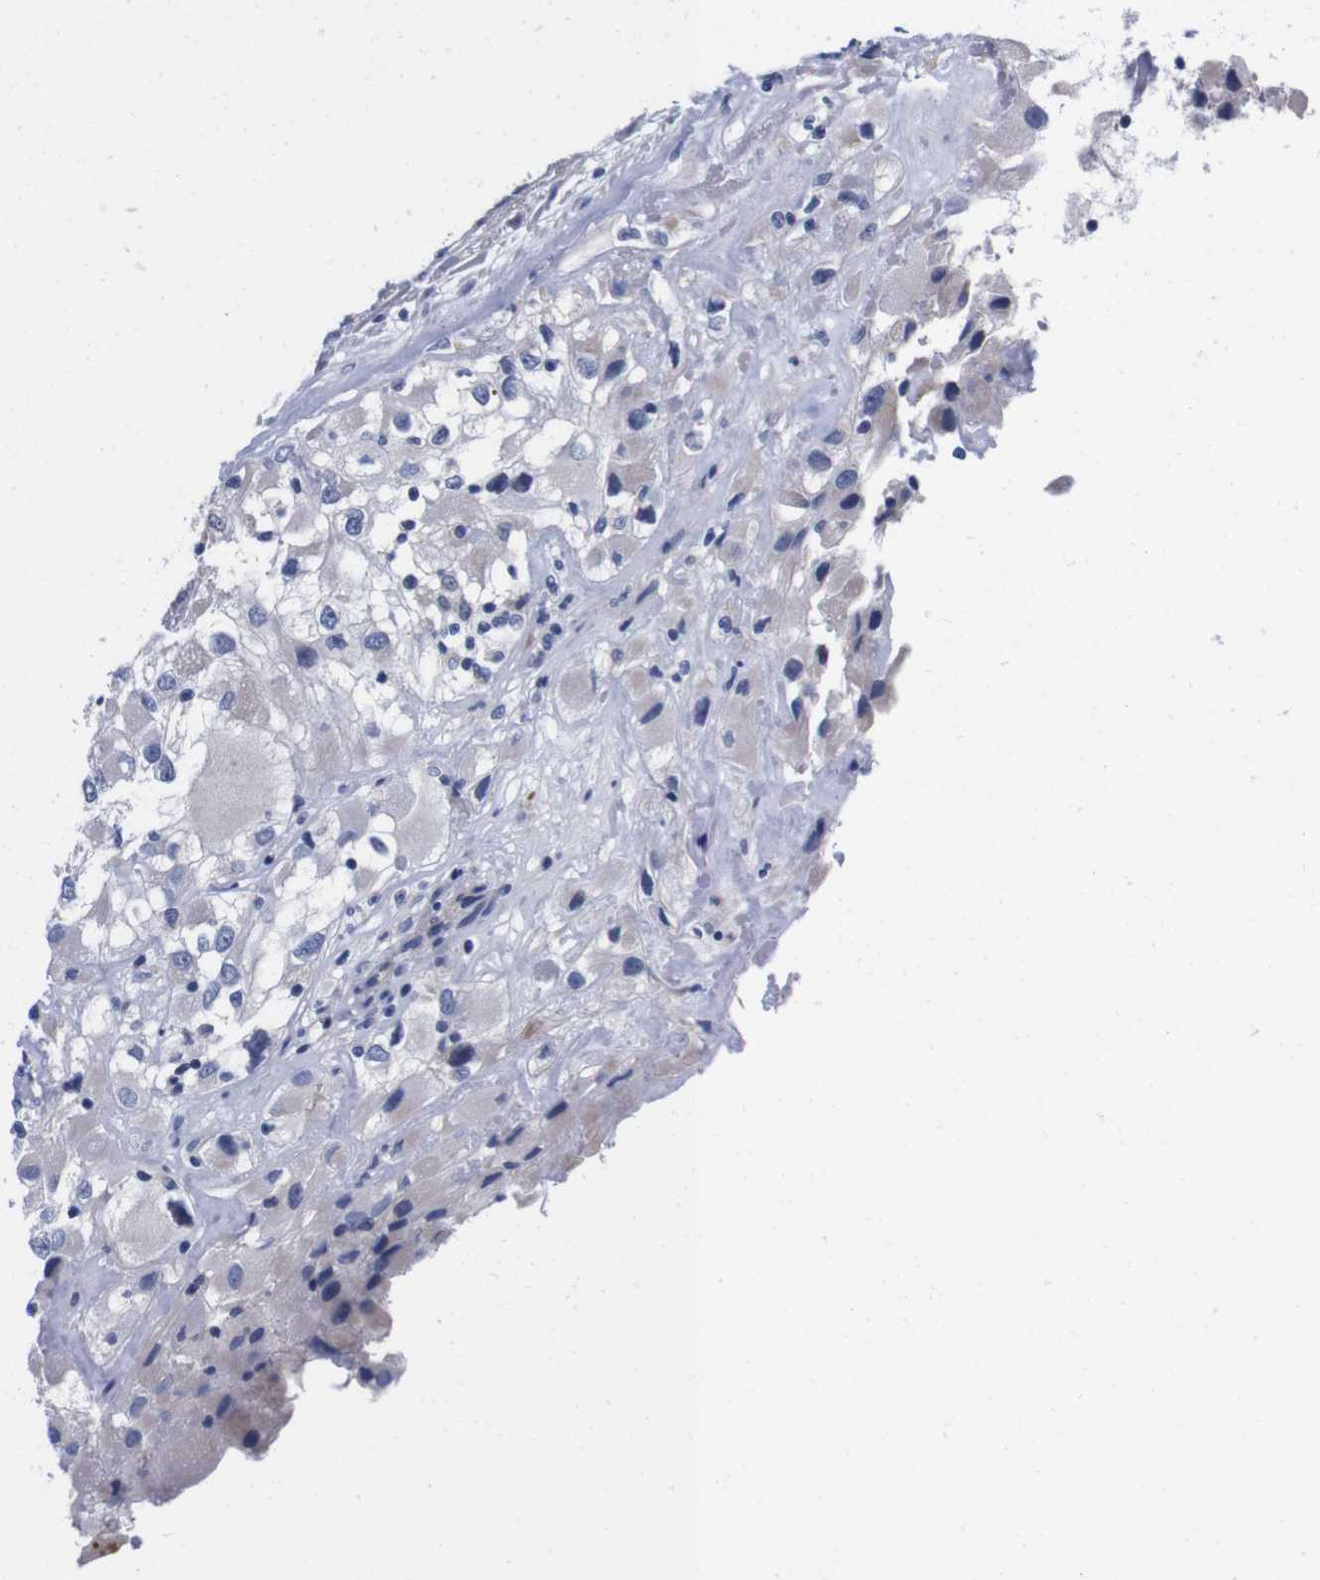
{"staining": {"intensity": "negative", "quantity": "none", "location": "none"}, "tissue": "renal cancer", "cell_type": "Tumor cells", "image_type": "cancer", "snomed": [{"axis": "morphology", "description": "Adenocarcinoma, NOS"}, {"axis": "topography", "description": "Kidney"}], "caption": "Micrograph shows no protein expression in tumor cells of renal adenocarcinoma tissue. (Immunohistochemistry (ihc), brightfield microscopy, high magnification).", "gene": "FAM210A", "patient": {"sex": "female", "age": 52}}